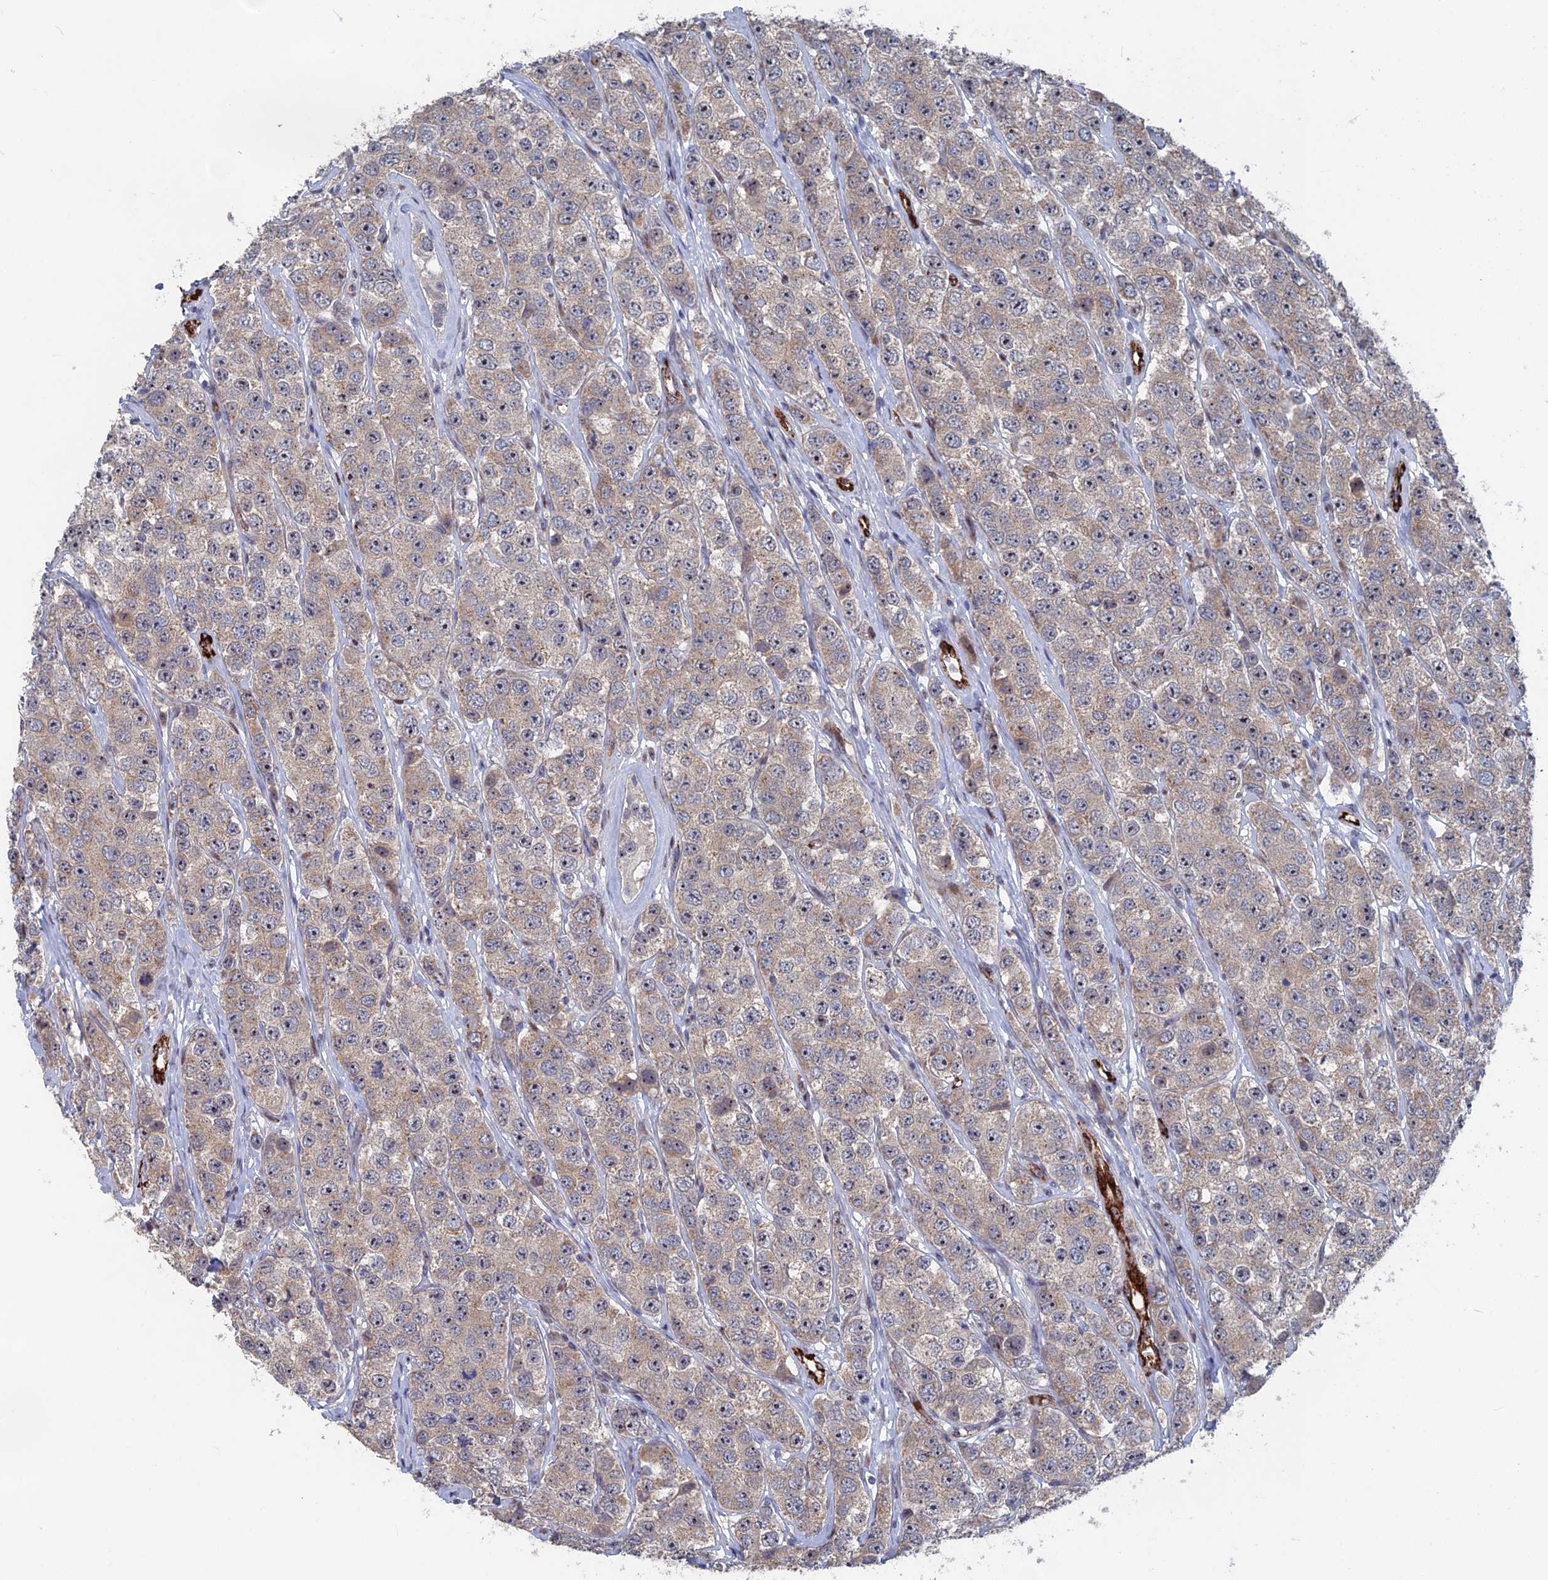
{"staining": {"intensity": "weak", "quantity": ">75%", "location": "cytoplasmic/membranous"}, "tissue": "testis cancer", "cell_type": "Tumor cells", "image_type": "cancer", "snomed": [{"axis": "morphology", "description": "Seminoma, NOS"}, {"axis": "topography", "description": "Testis"}], "caption": "DAB (3,3'-diaminobenzidine) immunohistochemical staining of testis cancer (seminoma) shows weak cytoplasmic/membranous protein staining in about >75% of tumor cells.", "gene": "SH3D21", "patient": {"sex": "male", "age": 28}}